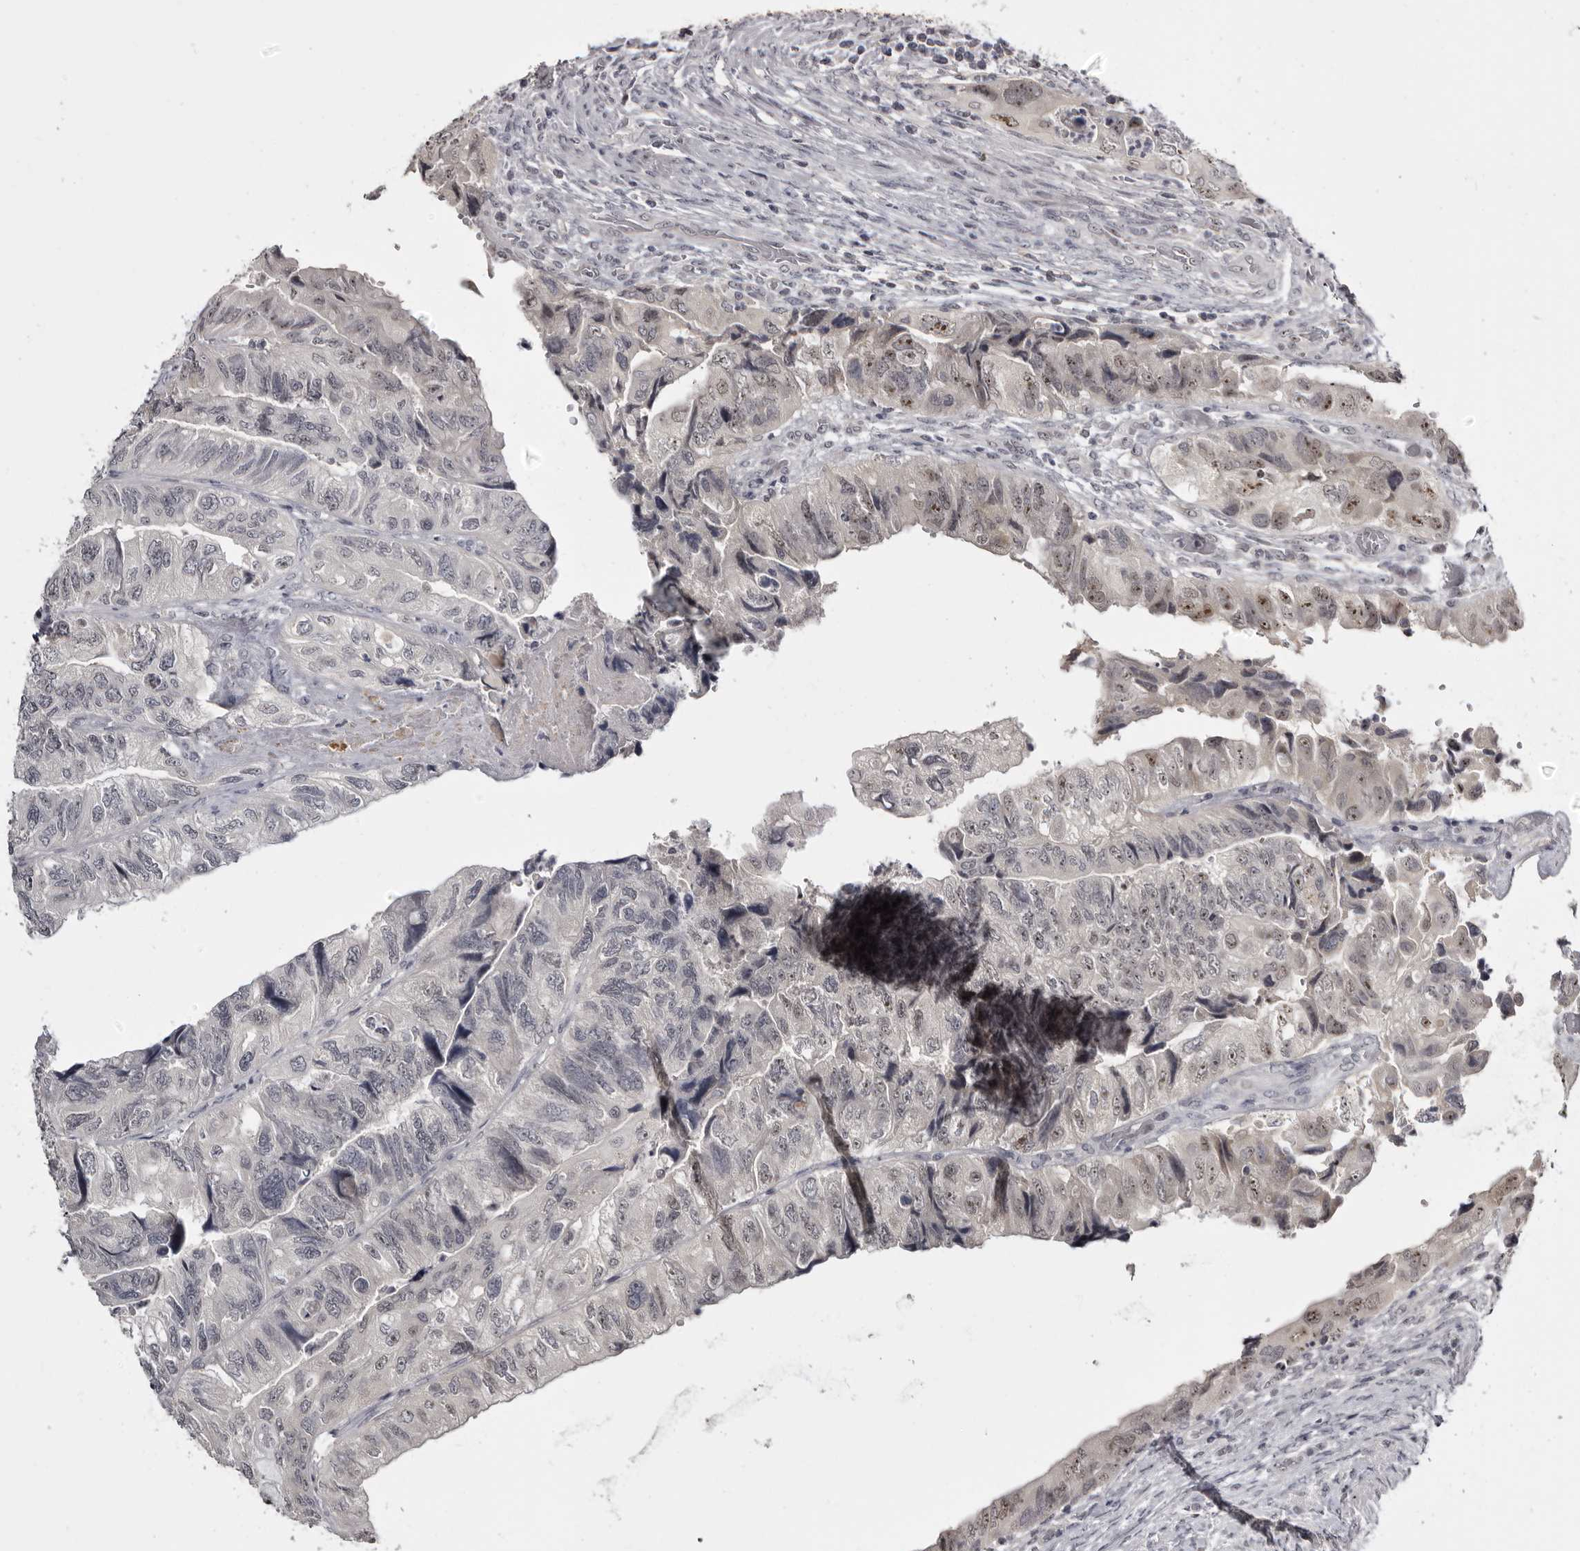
{"staining": {"intensity": "moderate", "quantity": "<25%", "location": "nuclear"}, "tissue": "colorectal cancer", "cell_type": "Tumor cells", "image_type": "cancer", "snomed": [{"axis": "morphology", "description": "Adenocarcinoma, NOS"}, {"axis": "topography", "description": "Rectum"}], "caption": "A brown stain labels moderate nuclear staining of a protein in human adenocarcinoma (colorectal) tumor cells. The staining is performed using DAB brown chromogen to label protein expression. The nuclei are counter-stained blue using hematoxylin.", "gene": "MRTO4", "patient": {"sex": "male", "age": 63}}